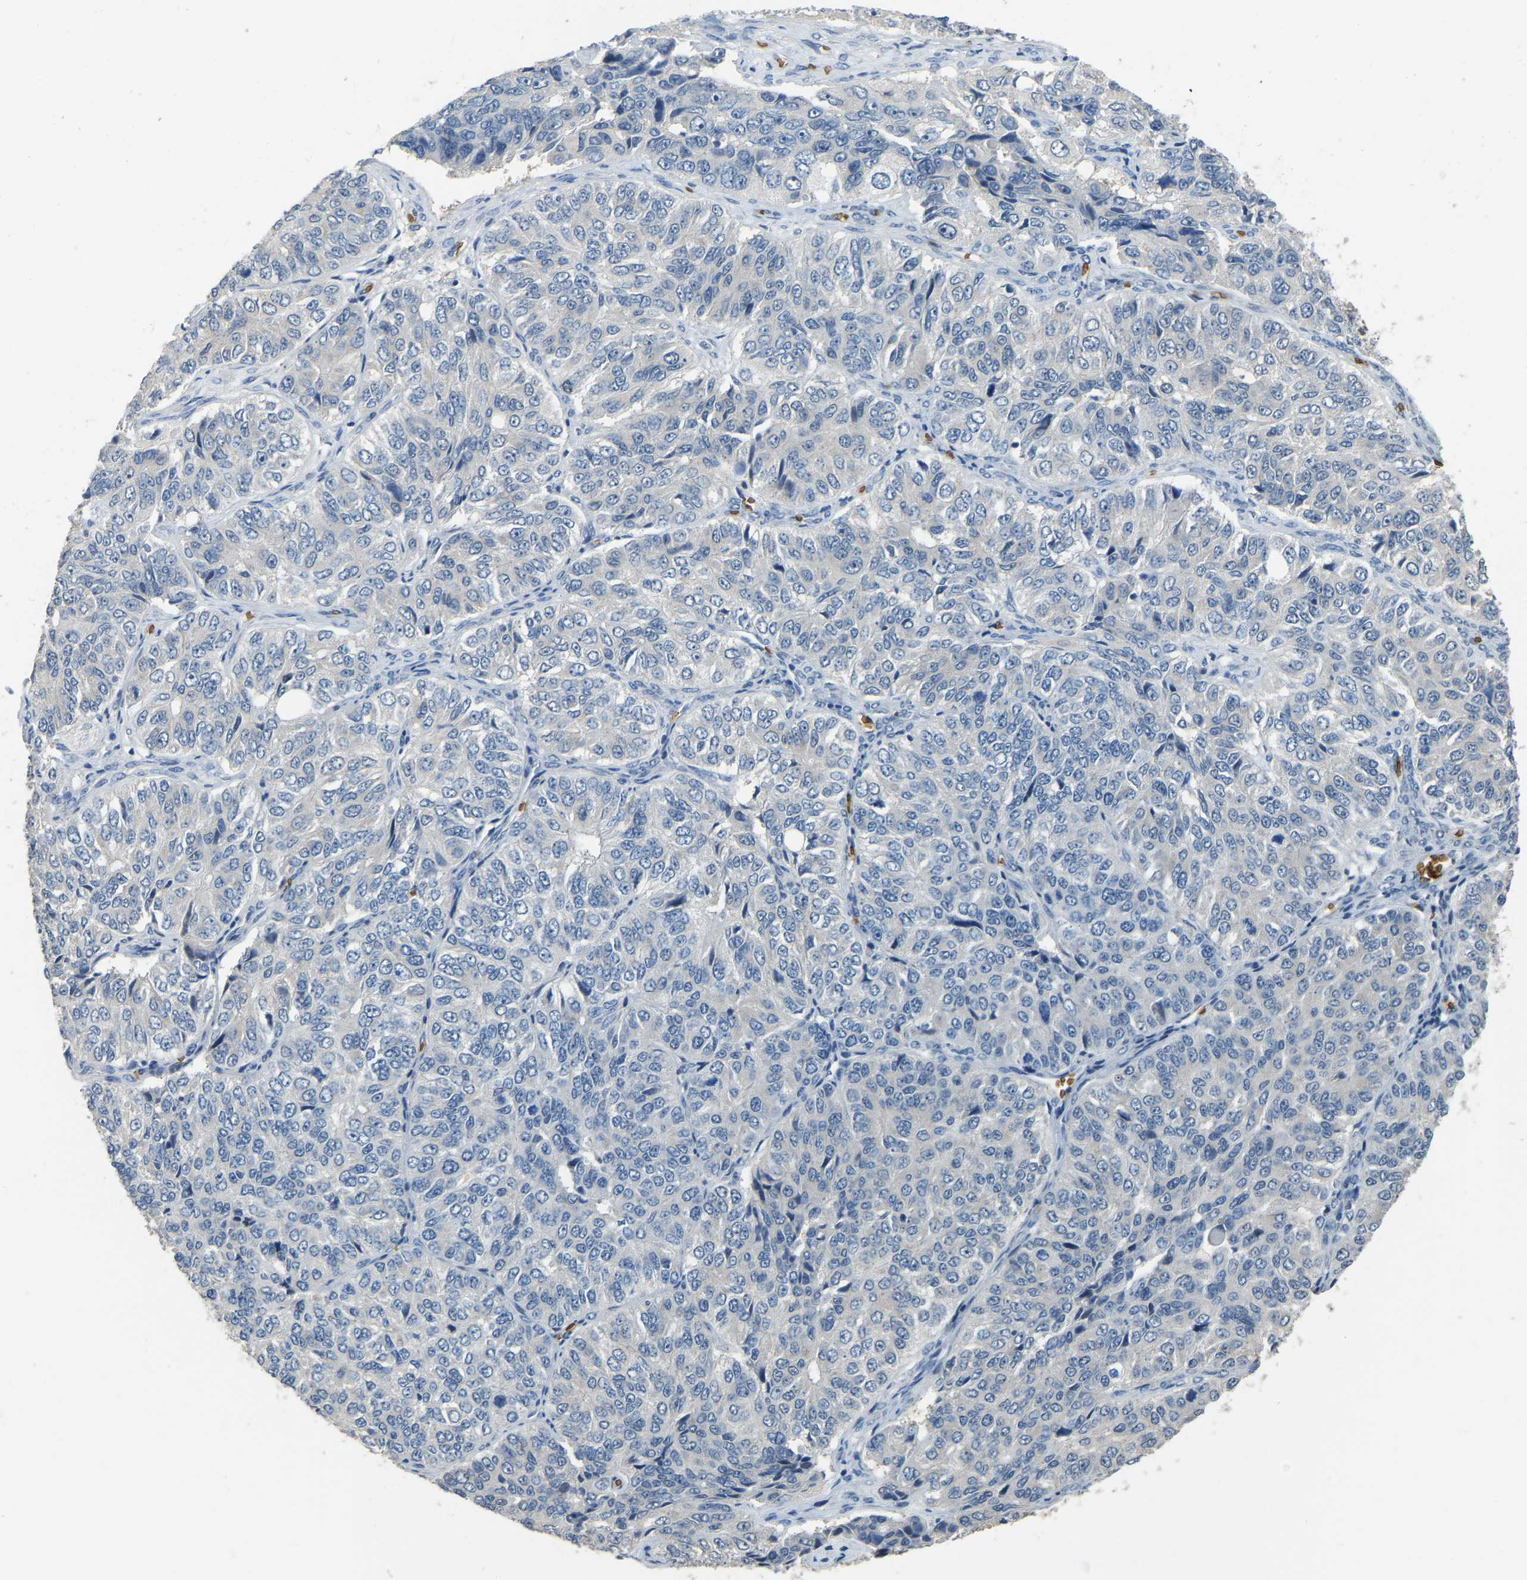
{"staining": {"intensity": "negative", "quantity": "none", "location": "none"}, "tissue": "ovarian cancer", "cell_type": "Tumor cells", "image_type": "cancer", "snomed": [{"axis": "morphology", "description": "Carcinoma, endometroid"}, {"axis": "topography", "description": "Ovary"}], "caption": "Immunohistochemical staining of human endometroid carcinoma (ovarian) displays no significant staining in tumor cells.", "gene": "CFAP298", "patient": {"sex": "female", "age": 51}}